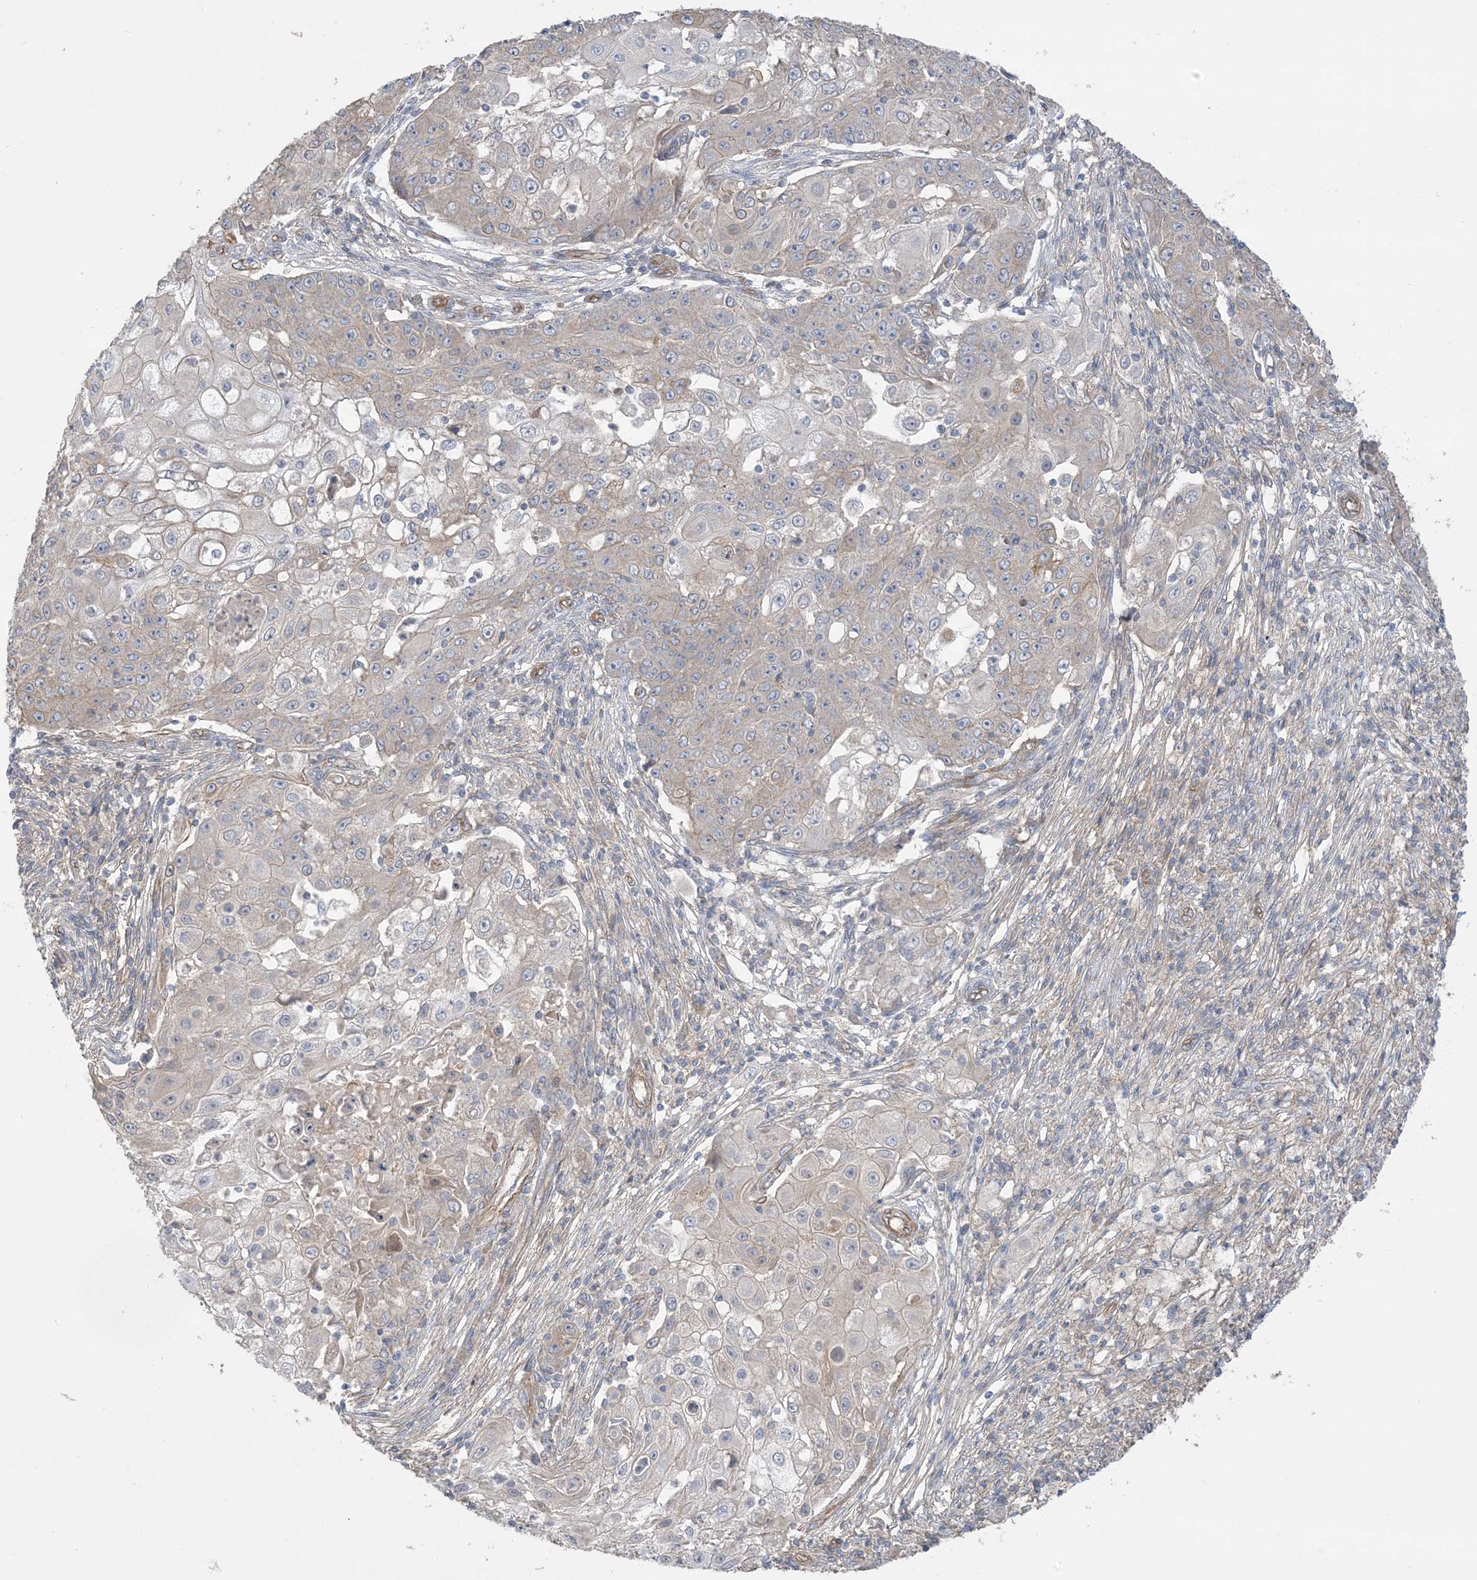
{"staining": {"intensity": "negative", "quantity": "none", "location": "none"}, "tissue": "ovarian cancer", "cell_type": "Tumor cells", "image_type": "cancer", "snomed": [{"axis": "morphology", "description": "Carcinoma, endometroid"}, {"axis": "topography", "description": "Ovary"}], "caption": "The micrograph shows no staining of tumor cells in ovarian cancer (endometroid carcinoma). The staining is performed using DAB (3,3'-diaminobenzidine) brown chromogen with nuclei counter-stained in using hematoxylin.", "gene": "CCNY", "patient": {"sex": "female", "age": 42}}